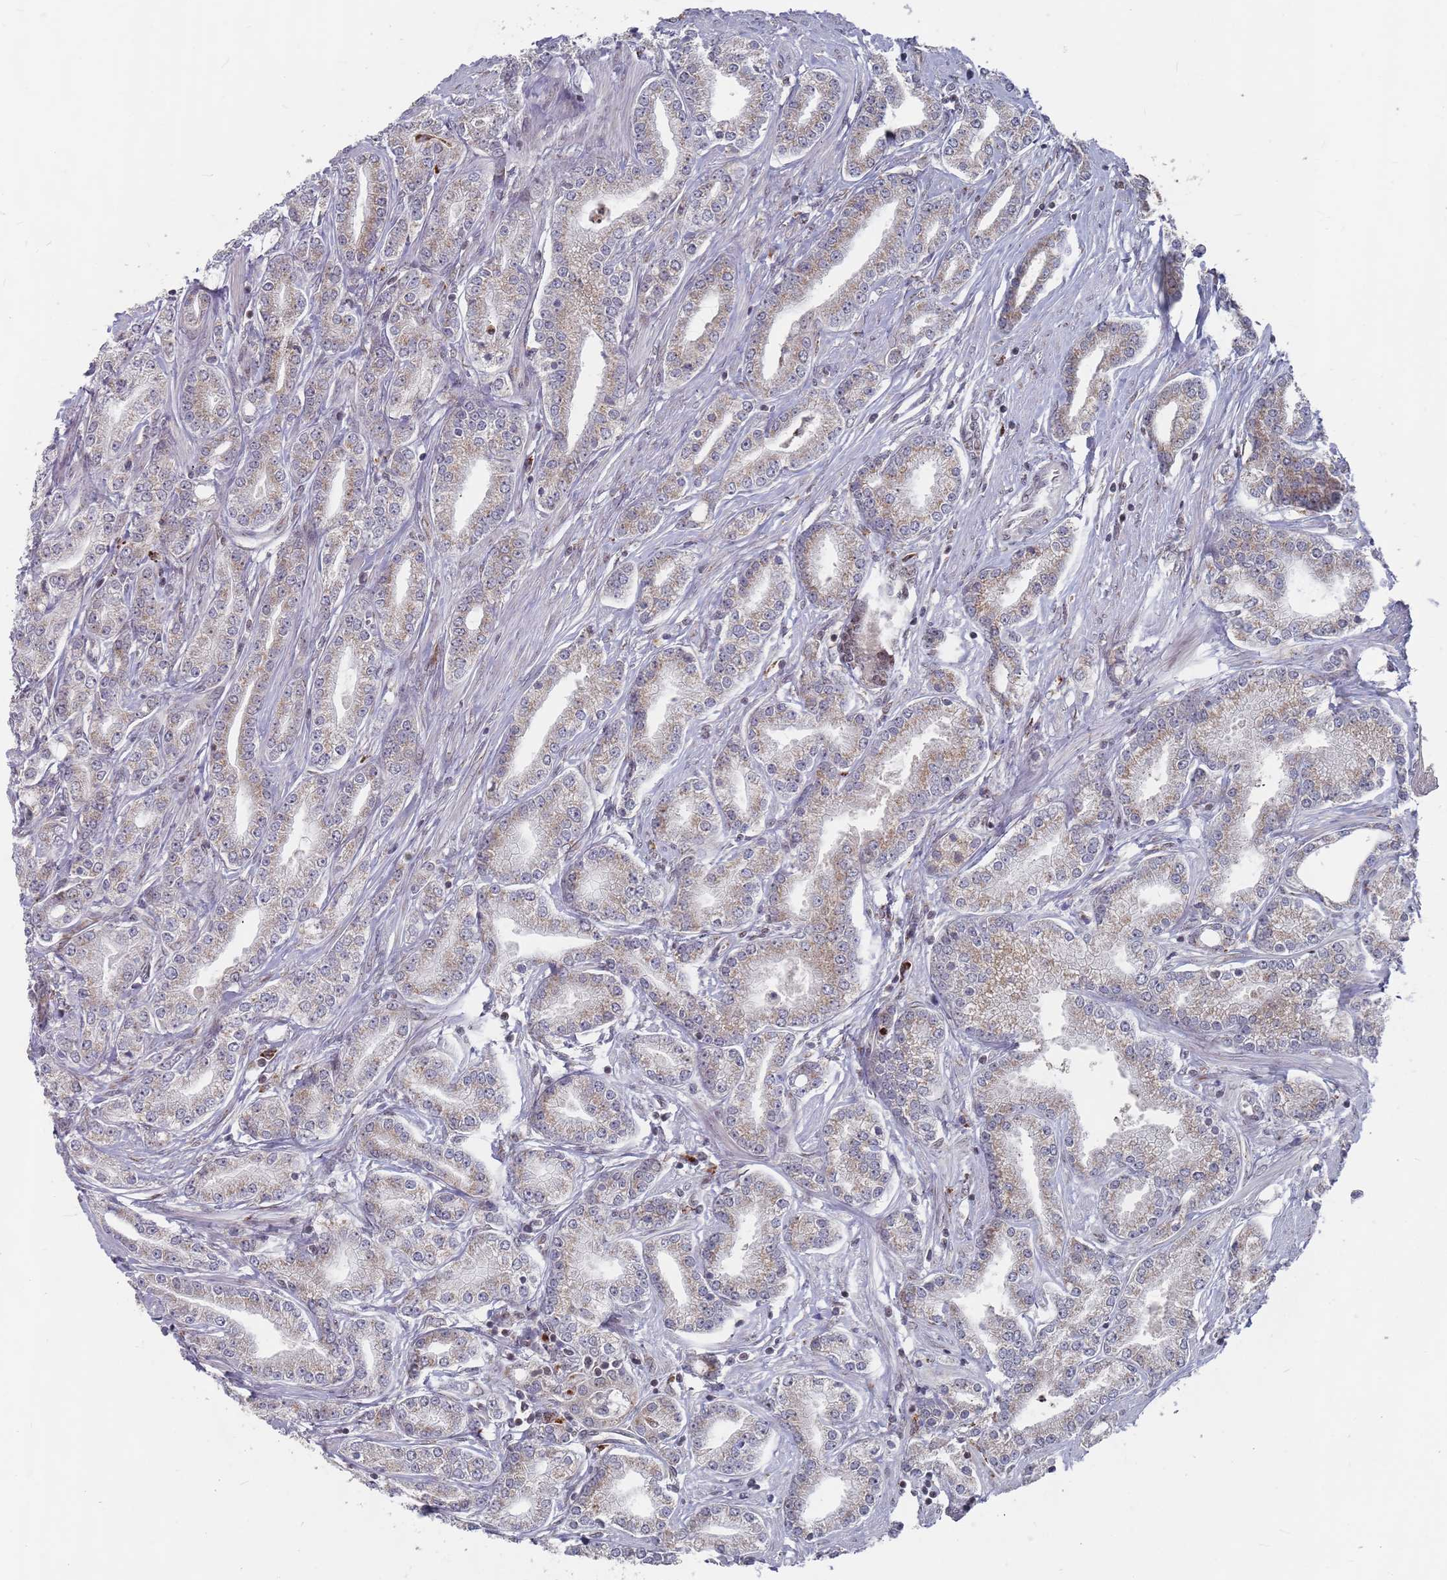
{"staining": {"intensity": "weak", "quantity": "25%-75%", "location": "cytoplasmic/membranous"}, "tissue": "prostate cancer", "cell_type": "Tumor cells", "image_type": "cancer", "snomed": [{"axis": "morphology", "description": "Adenocarcinoma, High grade"}, {"axis": "topography", "description": "Prostate"}], "caption": "This image demonstrates high-grade adenocarcinoma (prostate) stained with immunohistochemistry (IHC) to label a protein in brown. The cytoplasmic/membranous of tumor cells show weak positivity for the protein. Nuclei are counter-stained blue.", "gene": "FMO4", "patient": {"sex": "male", "age": 66}}